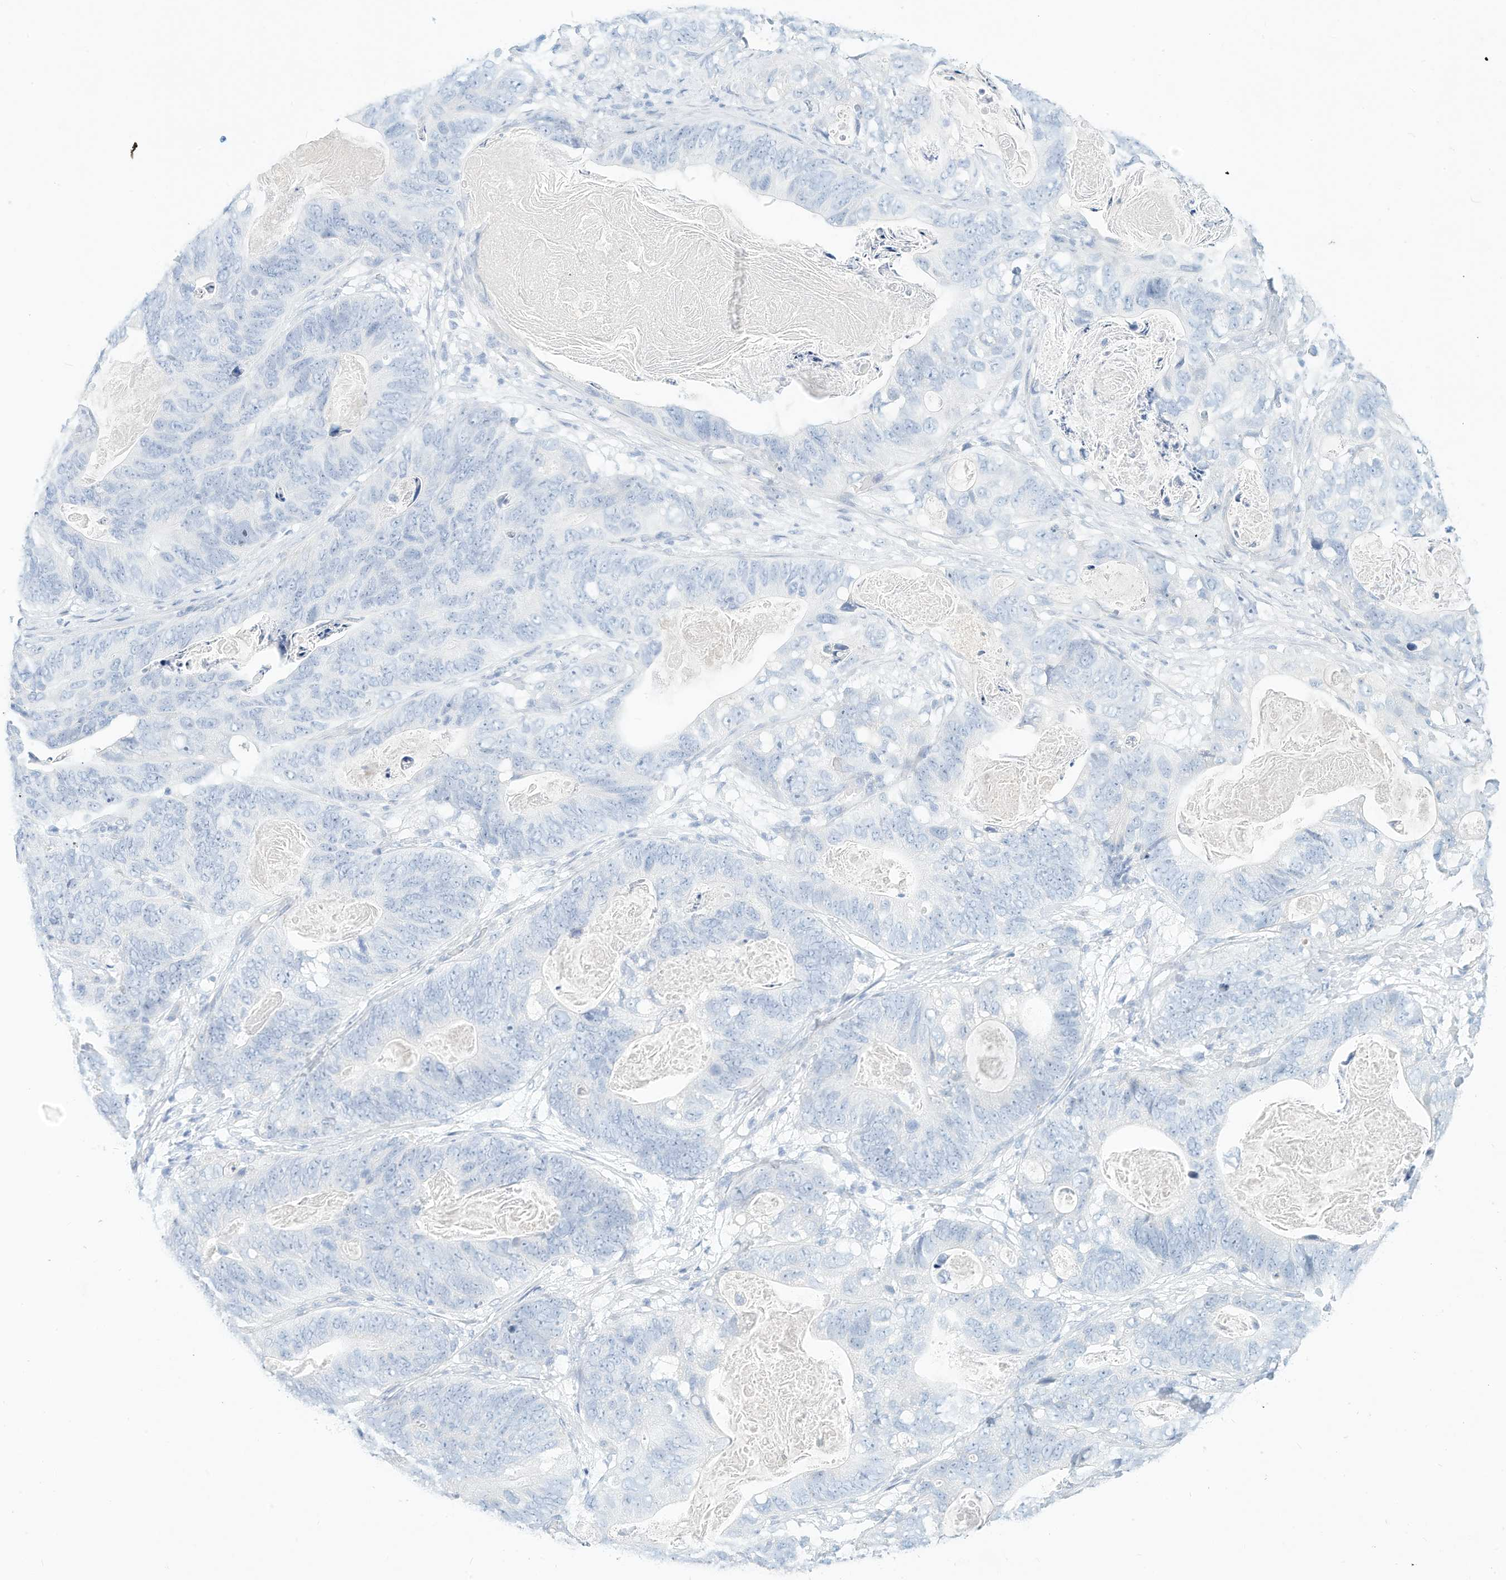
{"staining": {"intensity": "negative", "quantity": "none", "location": "none"}, "tissue": "stomach cancer", "cell_type": "Tumor cells", "image_type": "cancer", "snomed": [{"axis": "morphology", "description": "Normal tissue, NOS"}, {"axis": "morphology", "description": "Adenocarcinoma, NOS"}, {"axis": "topography", "description": "Stomach"}], "caption": "Tumor cells are negative for protein expression in human adenocarcinoma (stomach). The staining was performed using DAB (3,3'-diaminobenzidine) to visualize the protein expression in brown, while the nuclei were stained in blue with hematoxylin (Magnification: 20x).", "gene": "SPOCD1", "patient": {"sex": "female", "age": 89}}